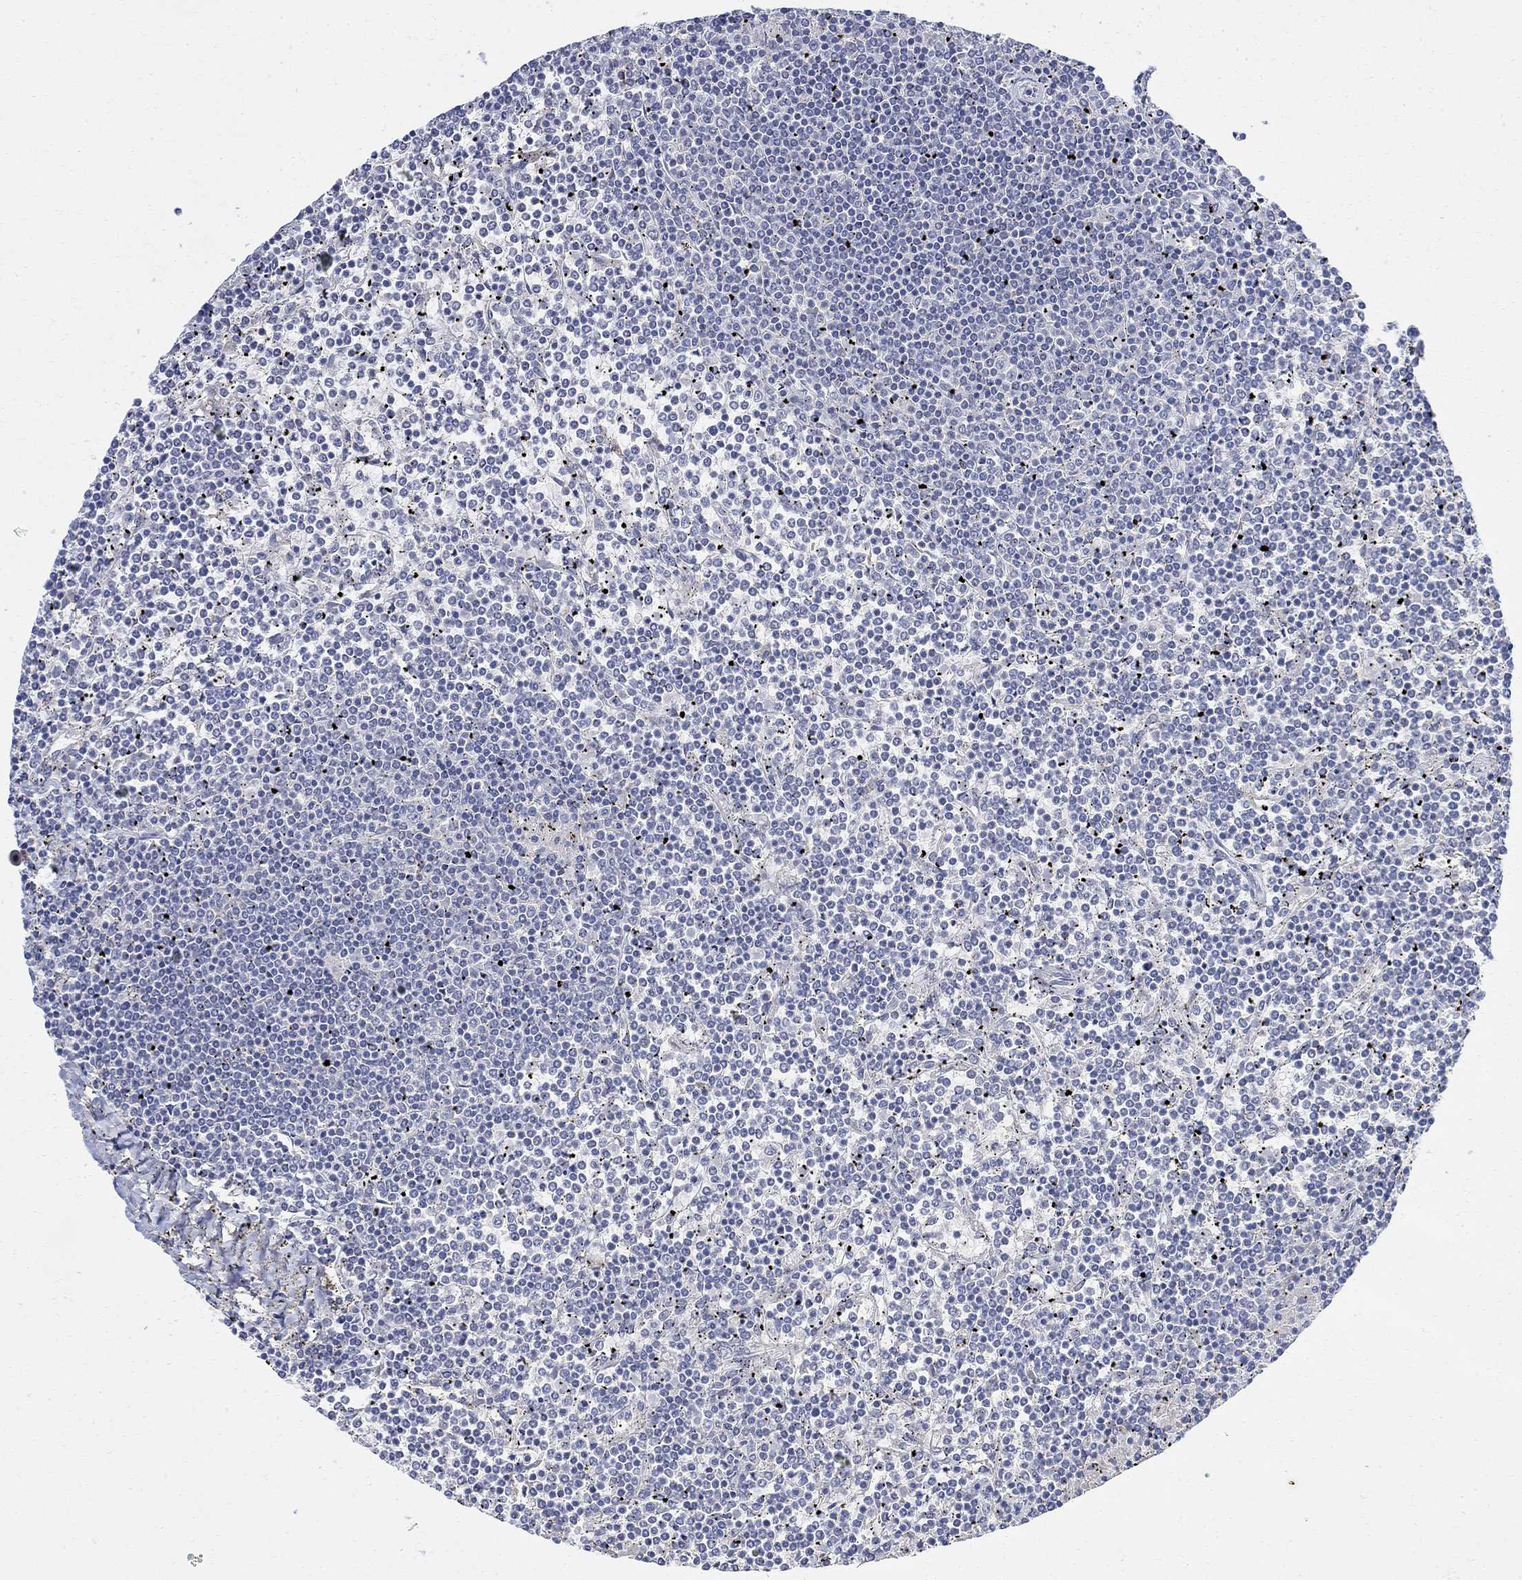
{"staining": {"intensity": "negative", "quantity": "none", "location": "none"}, "tissue": "lymphoma", "cell_type": "Tumor cells", "image_type": "cancer", "snomed": [{"axis": "morphology", "description": "Malignant lymphoma, non-Hodgkin's type, Low grade"}, {"axis": "topography", "description": "Spleen"}], "caption": "IHC of lymphoma demonstrates no expression in tumor cells. (Brightfield microscopy of DAB (3,3'-diaminobenzidine) immunohistochemistry at high magnification).", "gene": "FNDC5", "patient": {"sex": "female", "age": 19}}